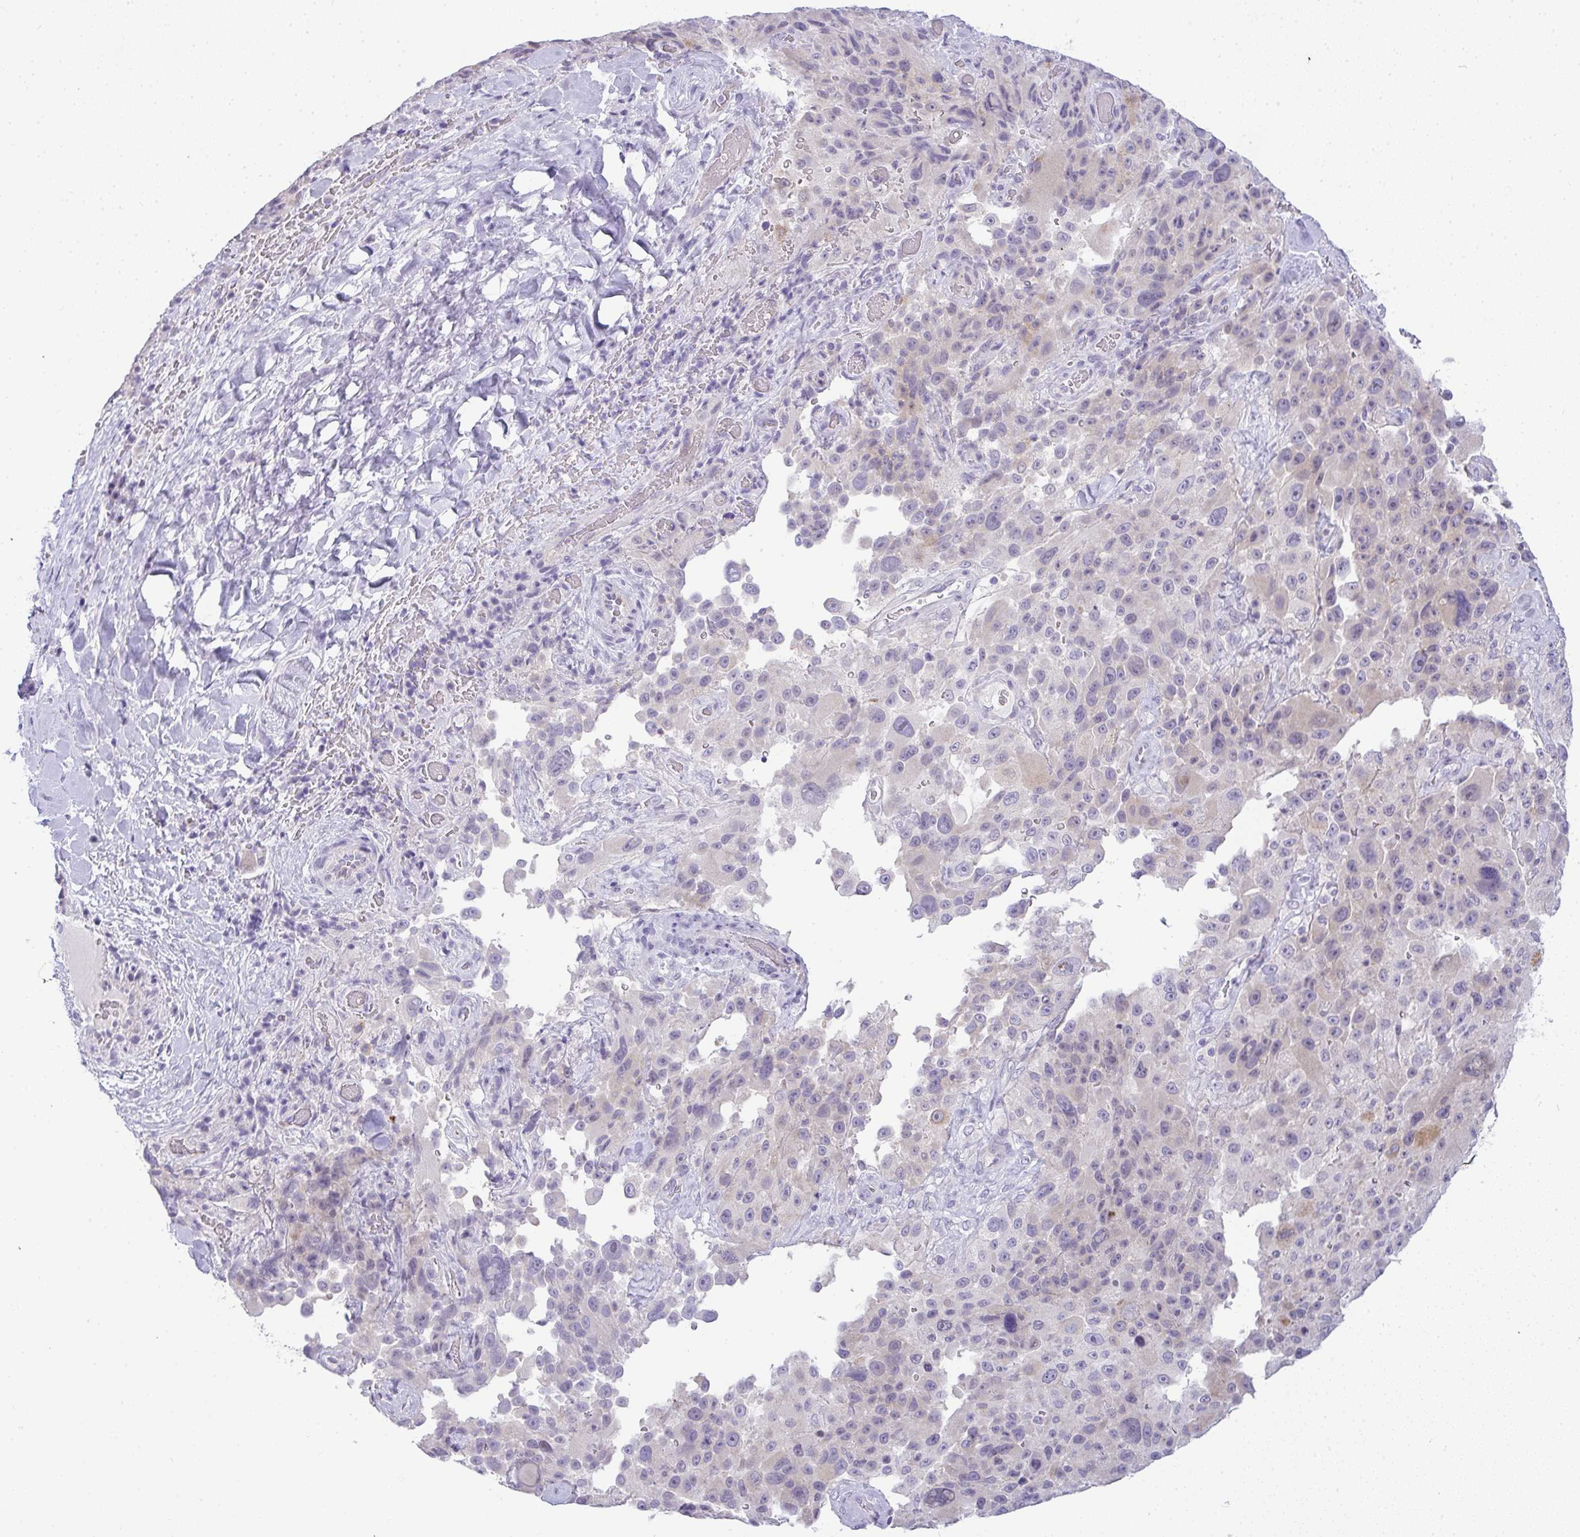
{"staining": {"intensity": "negative", "quantity": "none", "location": "none"}, "tissue": "melanoma", "cell_type": "Tumor cells", "image_type": "cancer", "snomed": [{"axis": "morphology", "description": "Malignant melanoma, Metastatic site"}, {"axis": "topography", "description": "Lymph node"}], "caption": "DAB immunohistochemical staining of human malignant melanoma (metastatic site) demonstrates no significant staining in tumor cells.", "gene": "LIPE", "patient": {"sex": "male", "age": 62}}